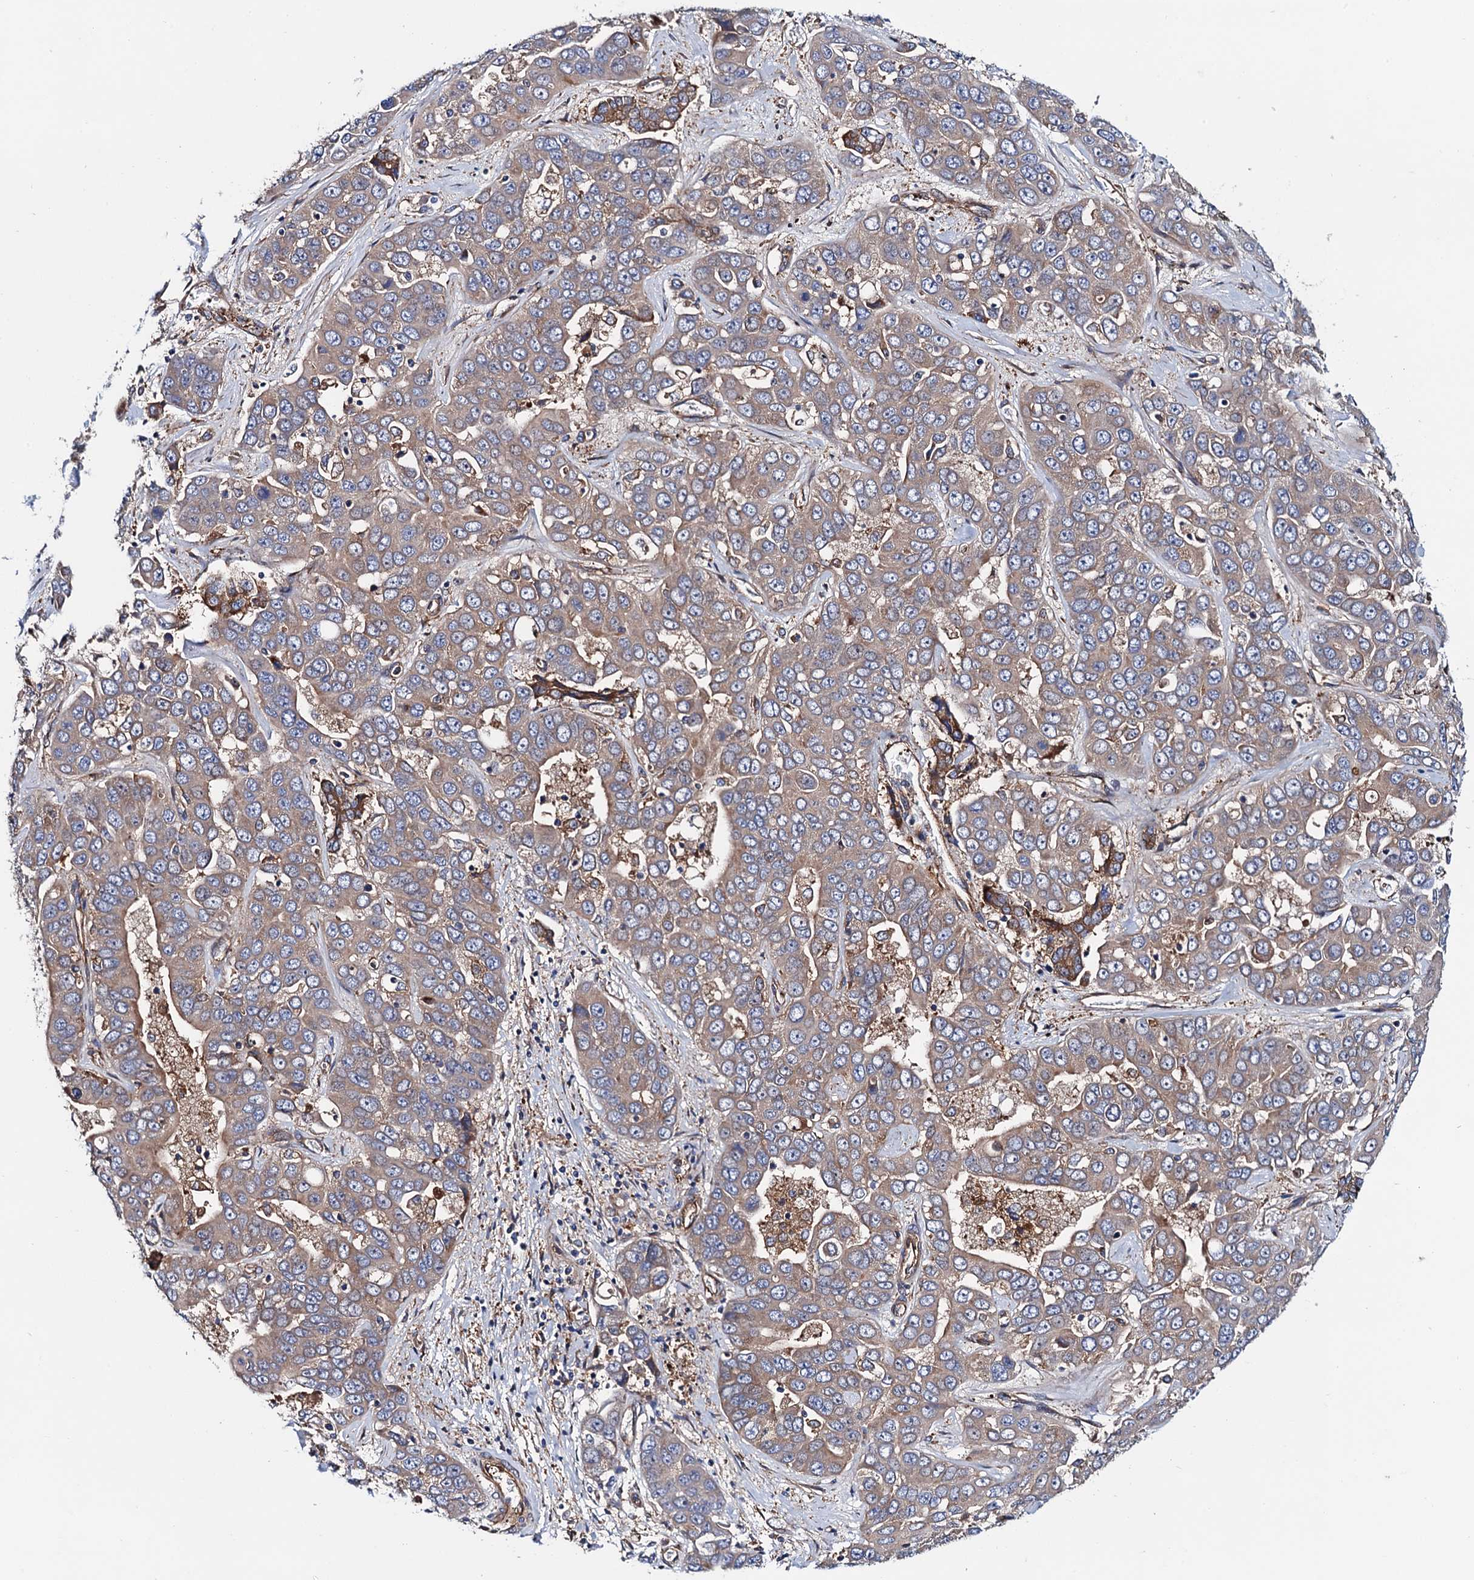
{"staining": {"intensity": "weak", "quantity": "25%-75%", "location": "cytoplasmic/membranous"}, "tissue": "liver cancer", "cell_type": "Tumor cells", "image_type": "cancer", "snomed": [{"axis": "morphology", "description": "Cholangiocarcinoma"}, {"axis": "topography", "description": "Liver"}], "caption": "Human liver cancer (cholangiocarcinoma) stained for a protein (brown) demonstrates weak cytoplasmic/membranous positive staining in approximately 25%-75% of tumor cells.", "gene": "MRPL48", "patient": {"sex": "female", "age": 52}}